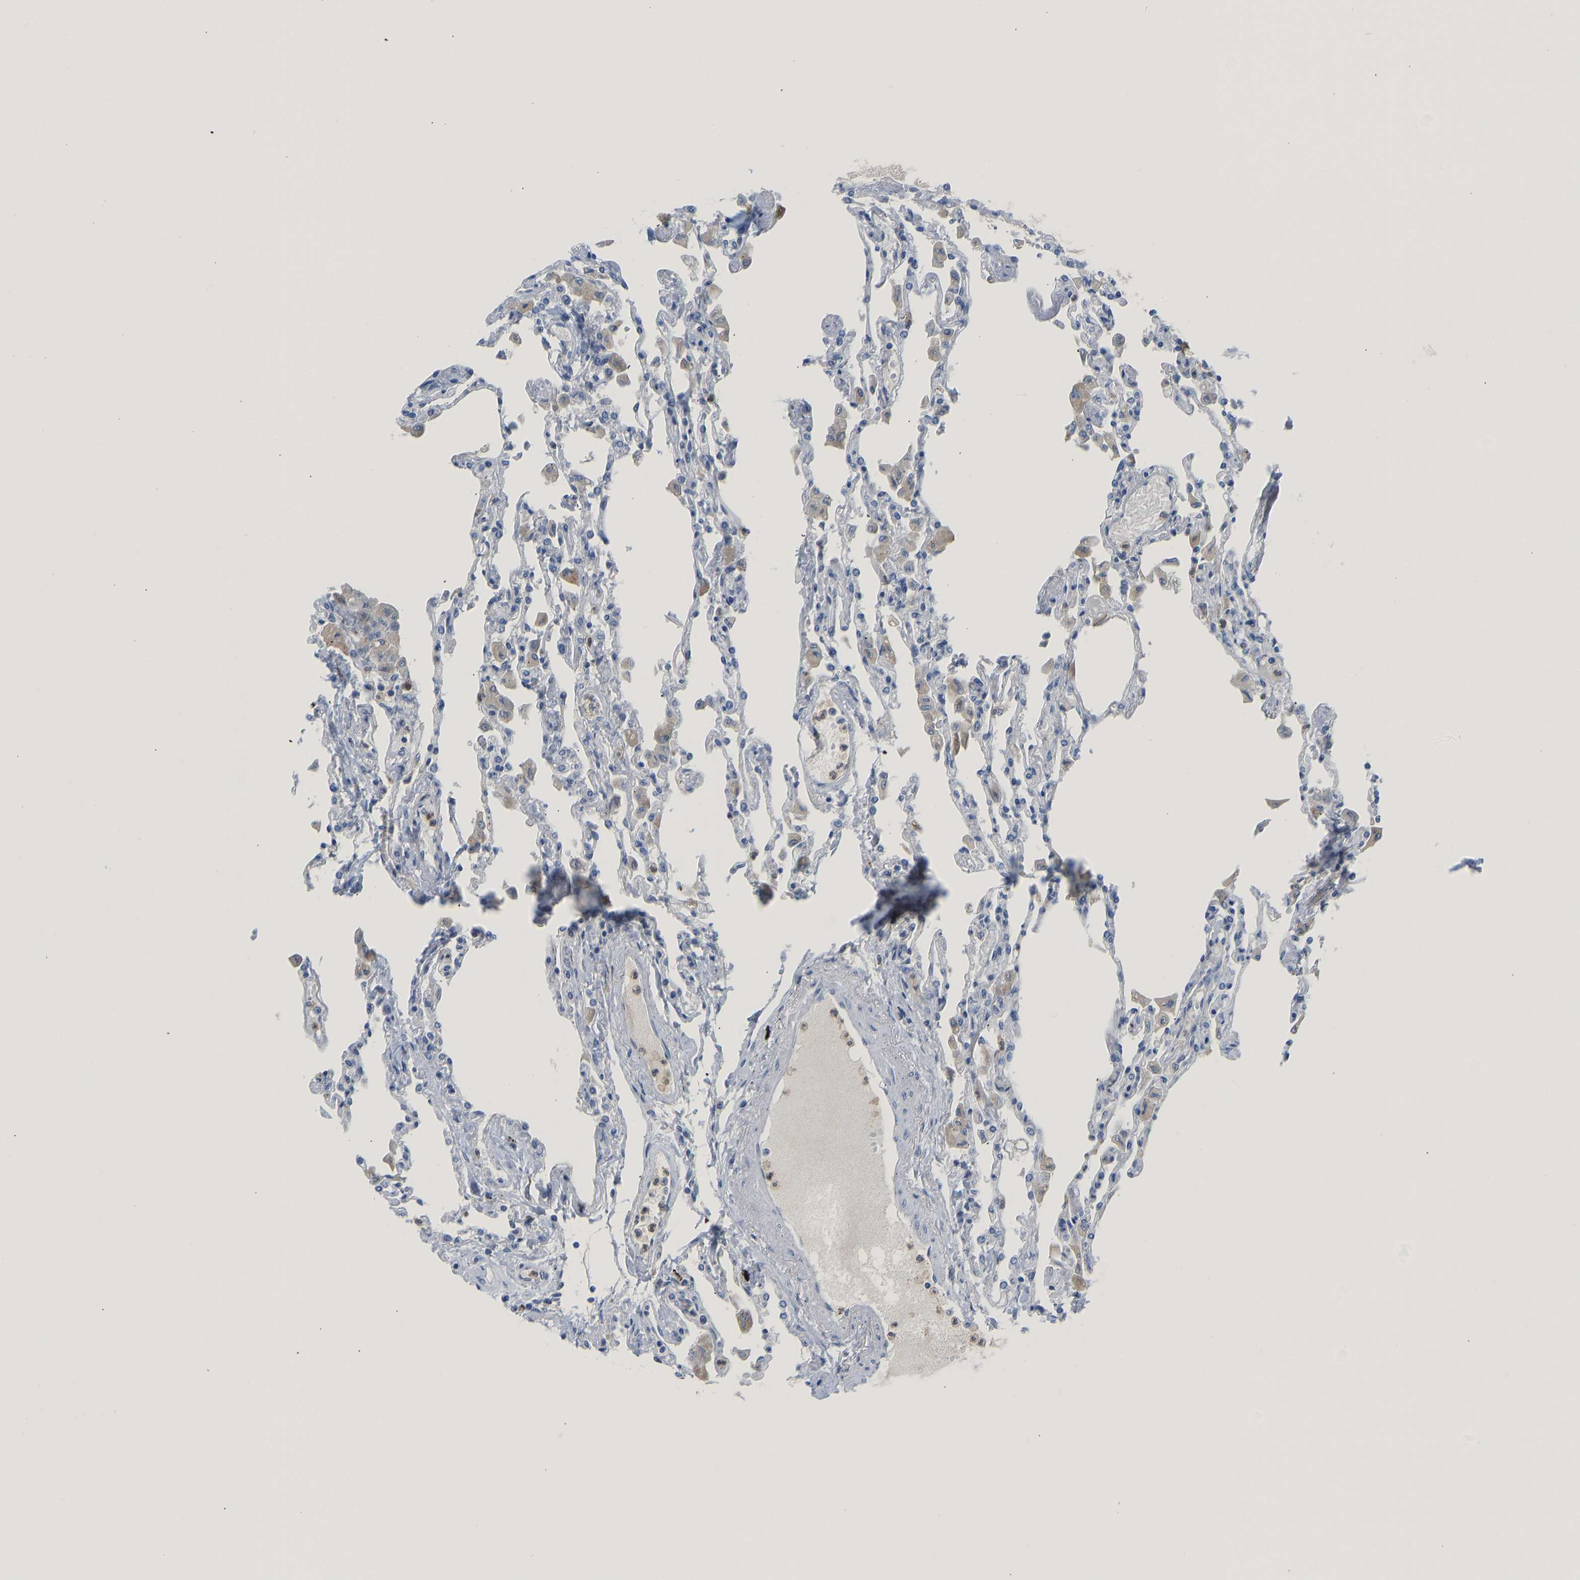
{"staining": {"intensity": "negative", "quantity": "none", "location": "none"}, "tissue": "lung", "cell_type": "Alveolar cells", "image_type": "normal", "snomed": [{"axis": "morphology", "description": "Normal tissue, NOS"}, {"axis": "topography", "description": "Bronchus"}, {"axis": "topography", "description": "Lung"}], "caption": "This is an immunohistochemistry micrograph of benign lung. There is no expression in alveolar cells.", "gene": "TXNDC2", "patient": {"sex": "female", "age": 49}}